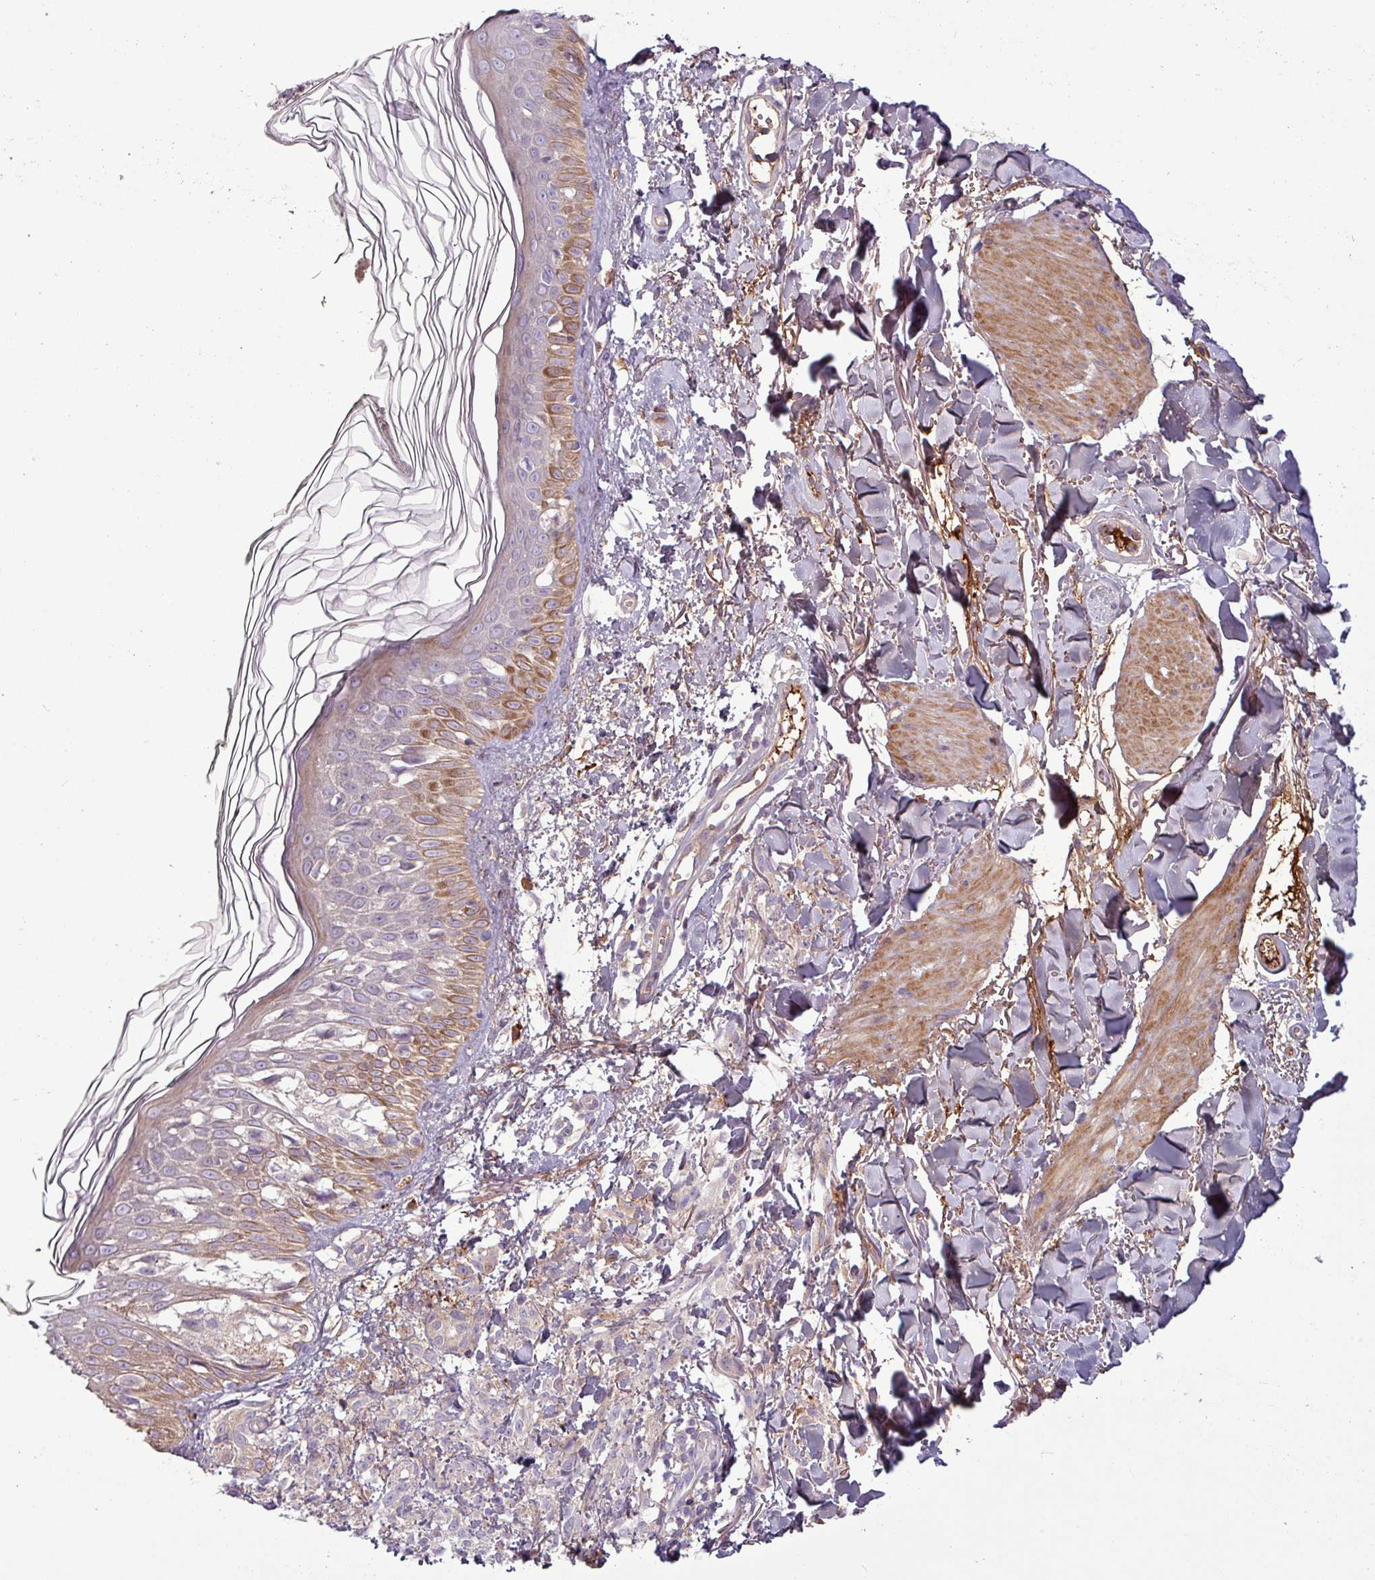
{"staining": {"intensity": "negative", "quantity": "none", "location": "none"}, "tissue": "melanoma", "cell_type": "Tumor cells", "image_type": "cancer", "snomed": [{"axis": "morphology", "description": "Malignant melanoma, NOS"}, {"axis": "topography", "description": "Skin of forearm"}], "caption": "This is an IHC histopathology image of melanoma. There is no staining in tumor cells.", "gene": "C4B", "patient": {"sex": "female", "age": 65}}